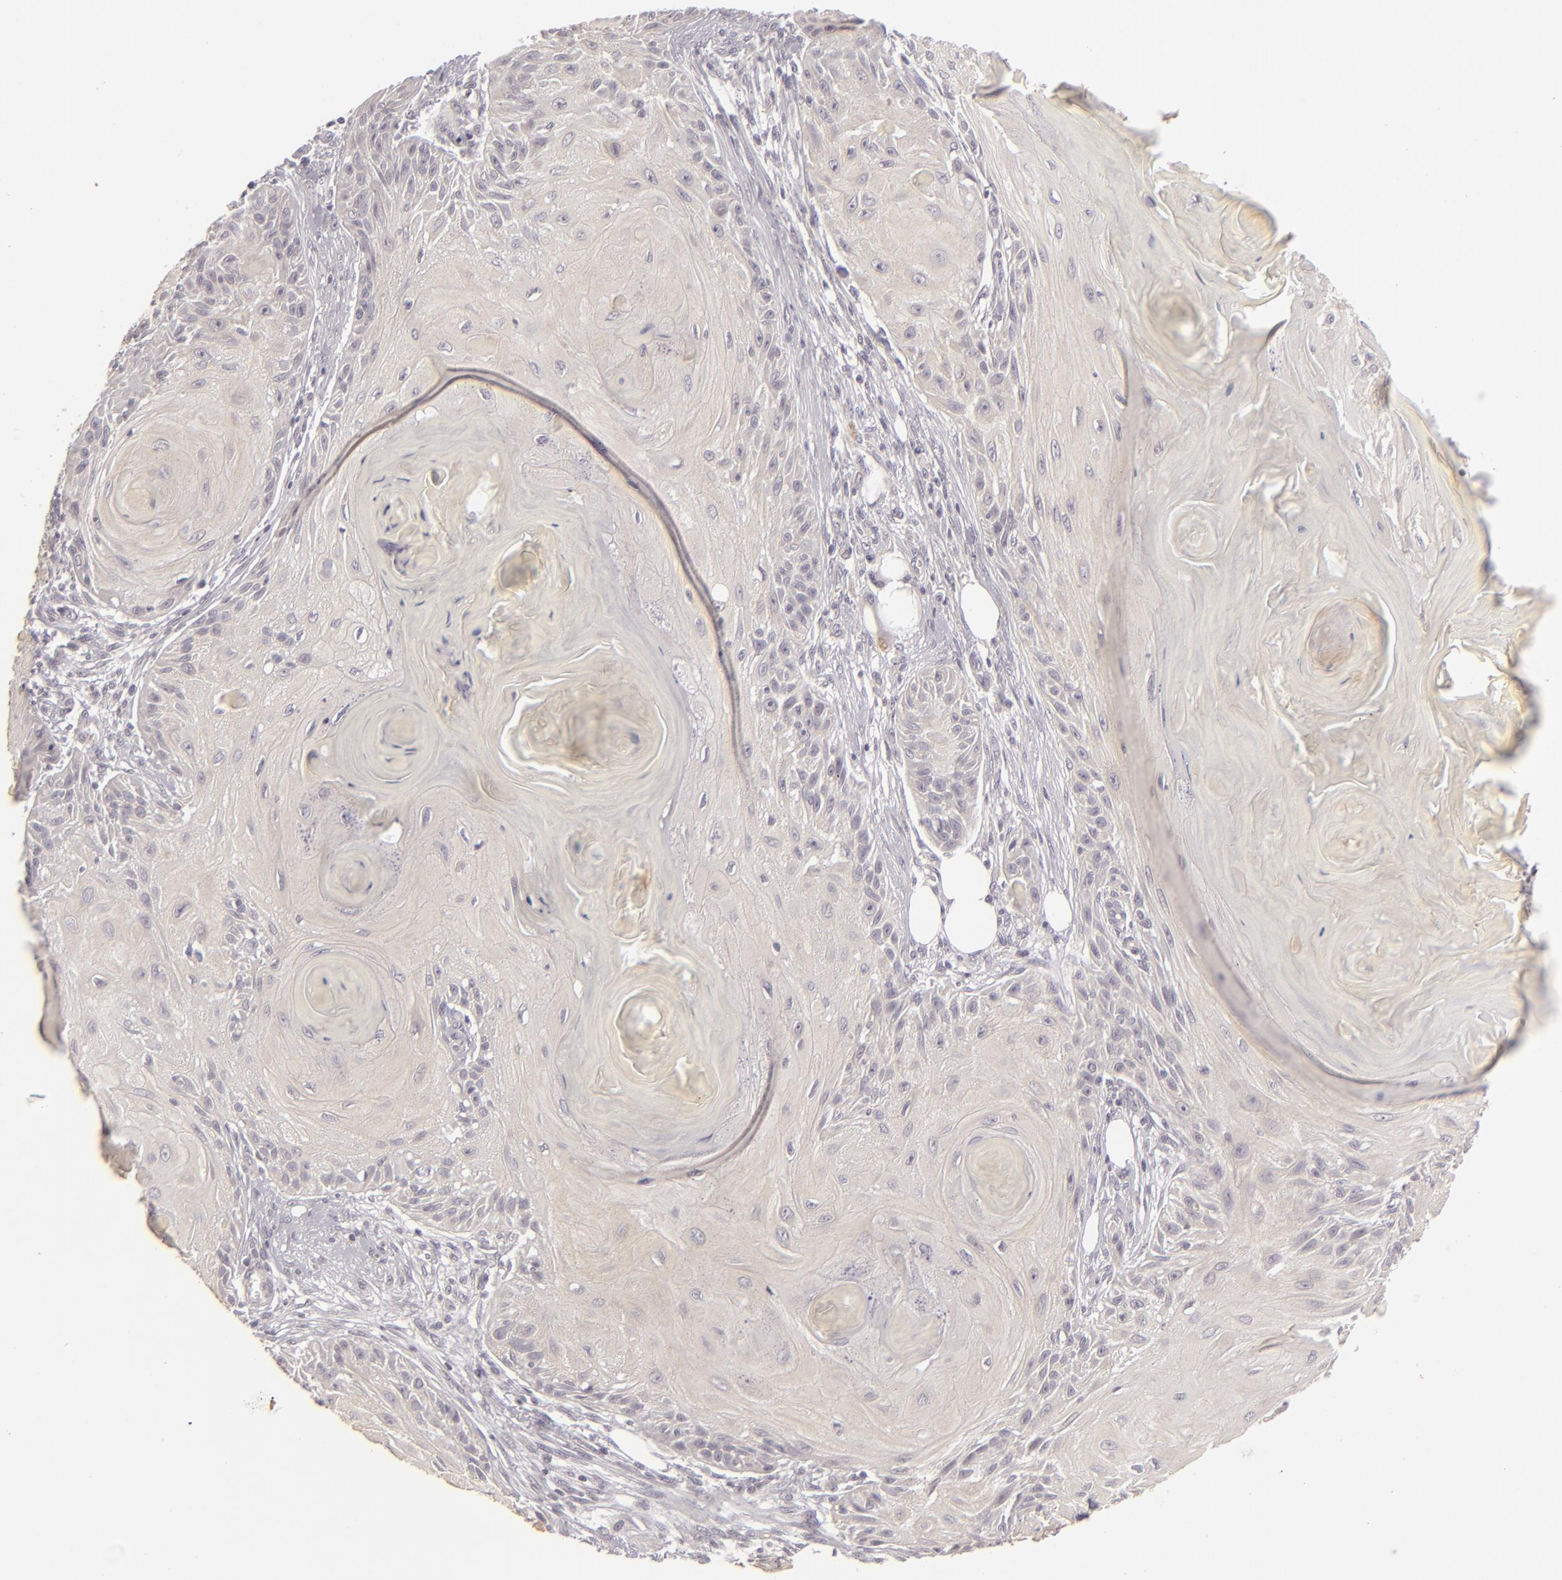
{"staining": {"intensity": "negative", "quantity": "none", "location": "none"}, "tissue": "skin cancer", "cell_type": "Tumor cells", "image_type": "cancer", "snomed": [{"axis": "morphology", "description": "Squamous cell carcinoma, NOS"}, {"axis": "topography", "description": "Skin"}], "caption": "A photomicrograph of squamous cell carcinoma (skin) stained for a protein reveals no brown staining in tumor cells.", "gene": "DLG3", "patient": {"sex": "female", "age": 88}}